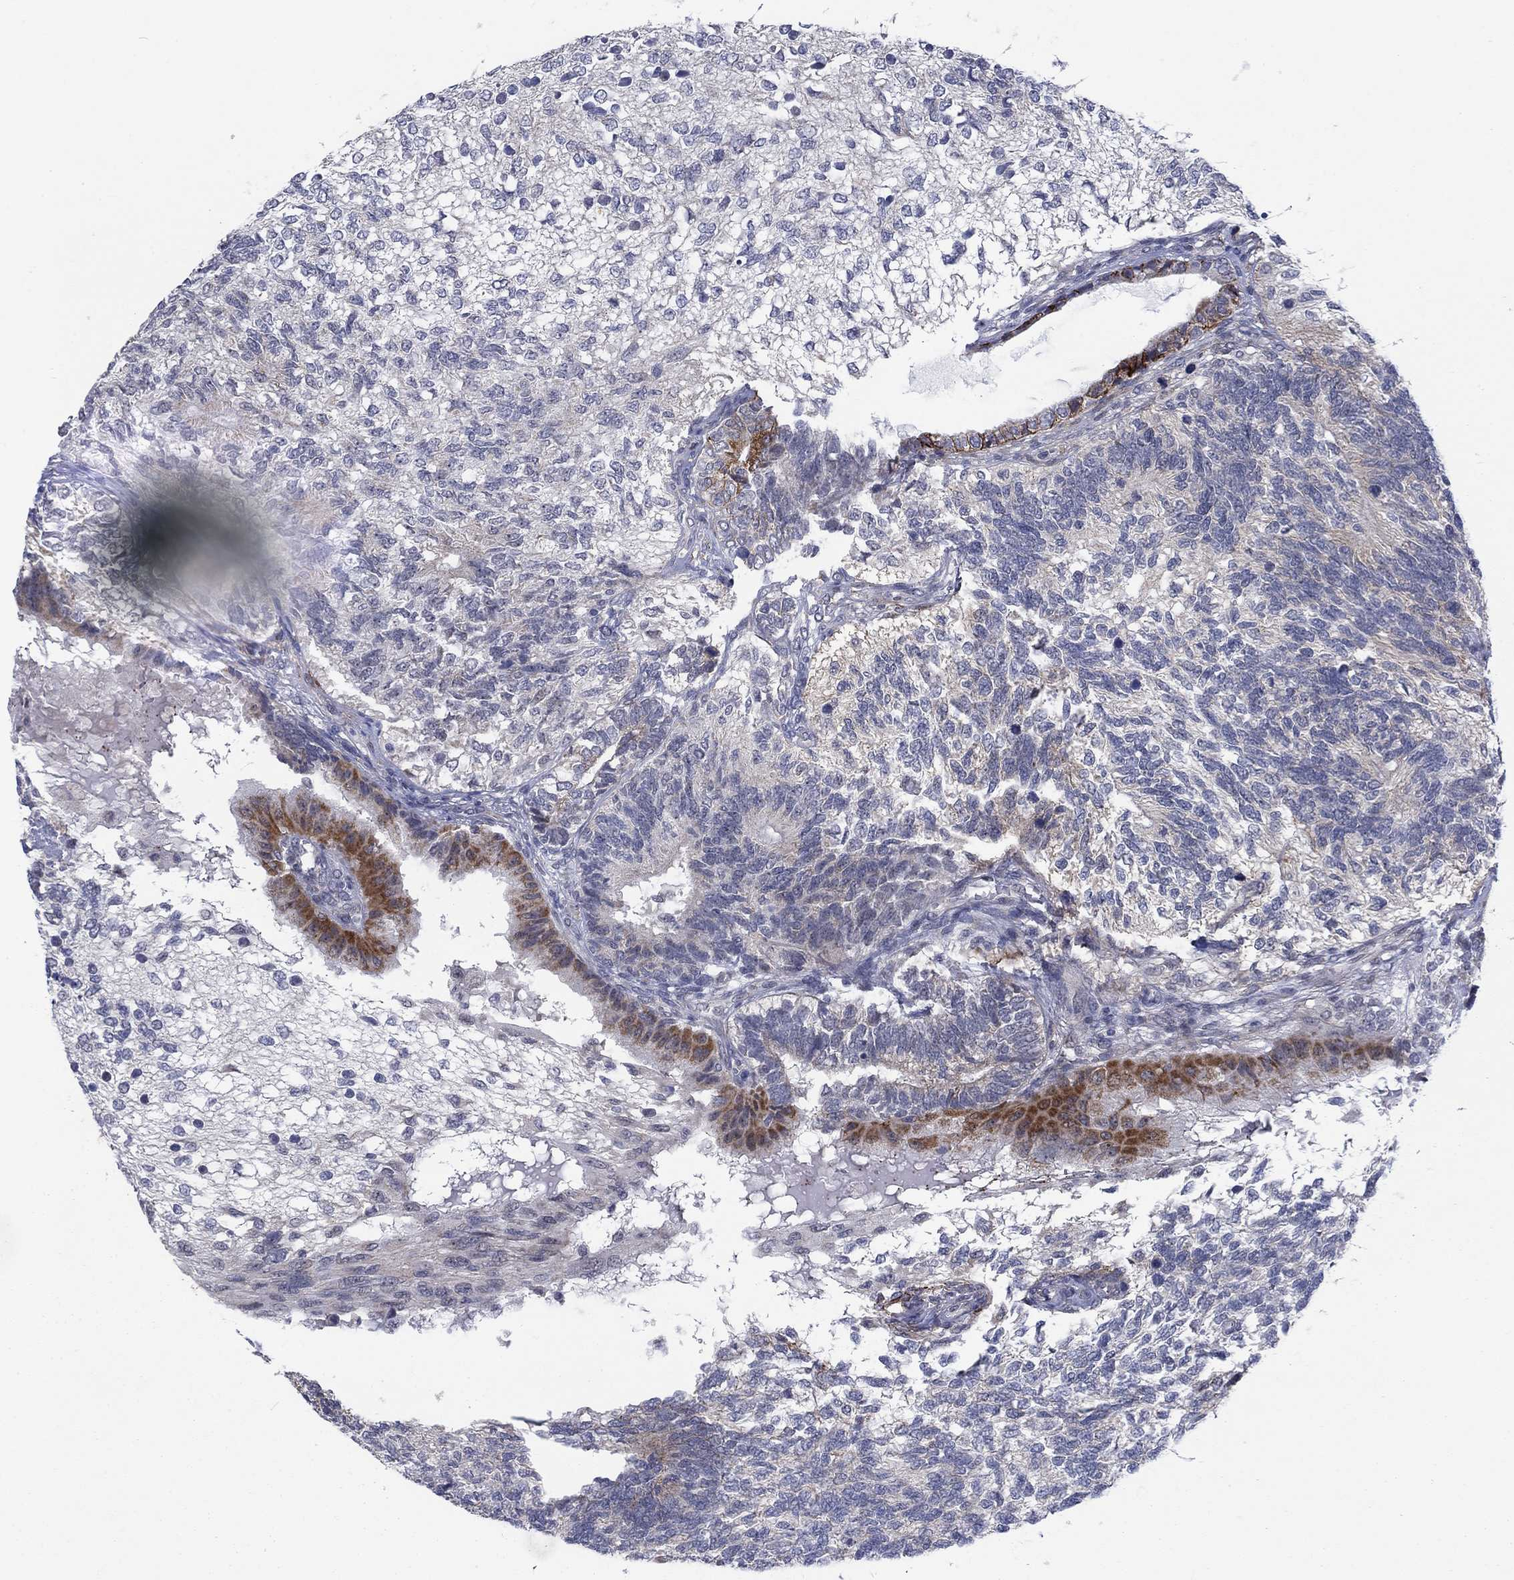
{"staining": {"intensity": "strong", "quantity": "<25%", "location": "cytoplasmic/membranous"}, "tissue": "testis cancer", "cell_type": "Tumor cells", "image_type": "cancer", "snomed": [{"axis": "morphology", "description": "Seminoma, NOS"}, {"axis": "morphology", "description": "Carcinoma, Embryonal, NOS"}, {"axis": "topography", "description": "Testis"}], "caption": "This photomicrograph exhibits testis cancer stained with IHC to label a protein in brown. The cytoplasmic/membranous of tumor cells show strong positivity for the protein. Nuclei are counter-stained blue.", "gene": "SDC1", "patient": {"sex": "male", "age": 41}}